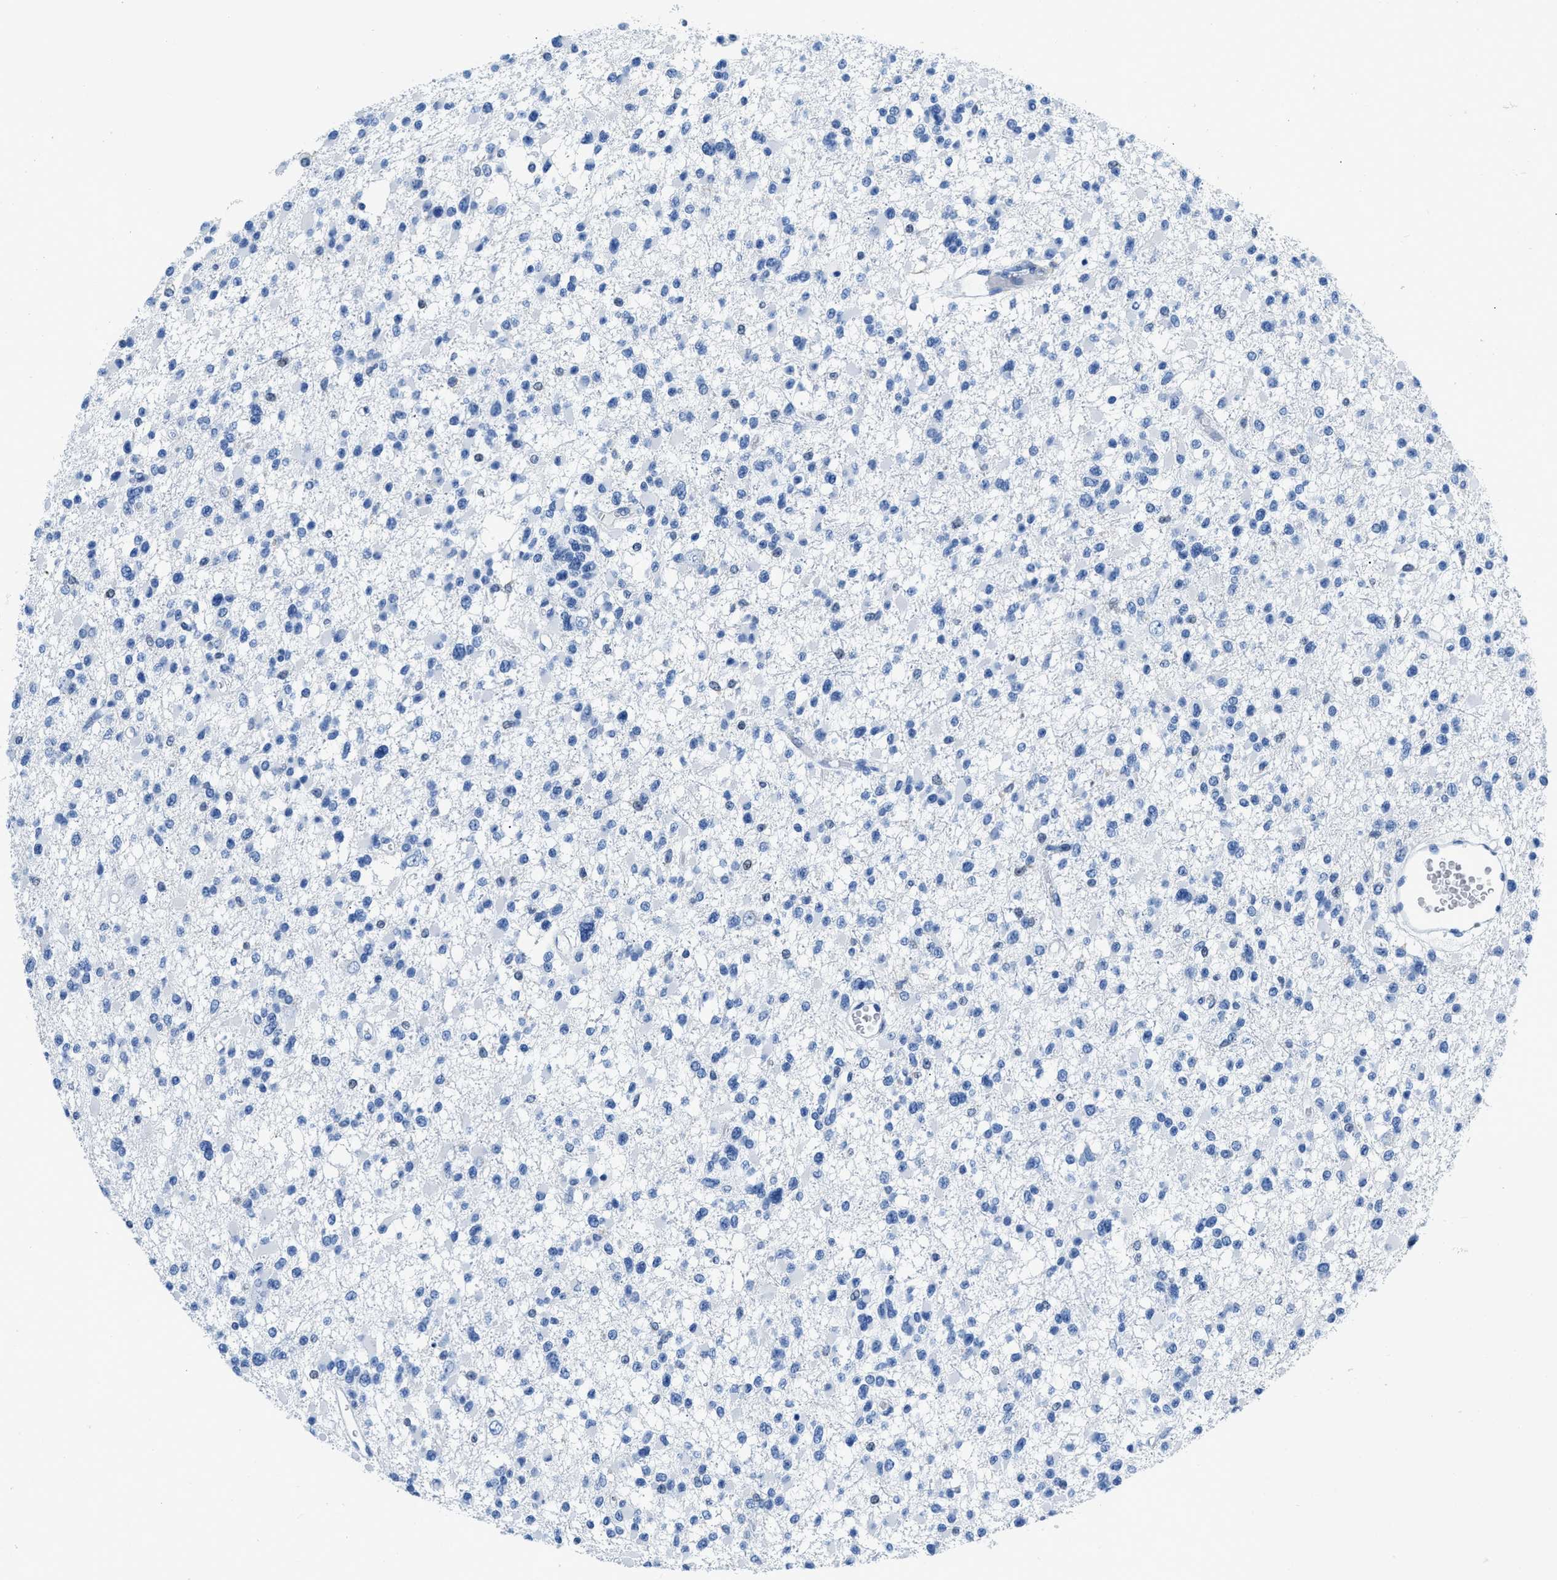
{"staining": {"intensity": "negative", "quantity": "none", "location": "none"}, "tissue": "glioma", "cell_type": "Tumor cells", "image_type": "cancer", "snomed": [{"axis": "morphology", "description": "Glioma, malignant, Low grade"}, {"axis": "topography", "description": "Brain"}], "caption": "Protein analysis of glioma reveals no significant positivity in tumor cells.", "gene": "NFATC2", "patient": {"sex": "female", "age": 22}}